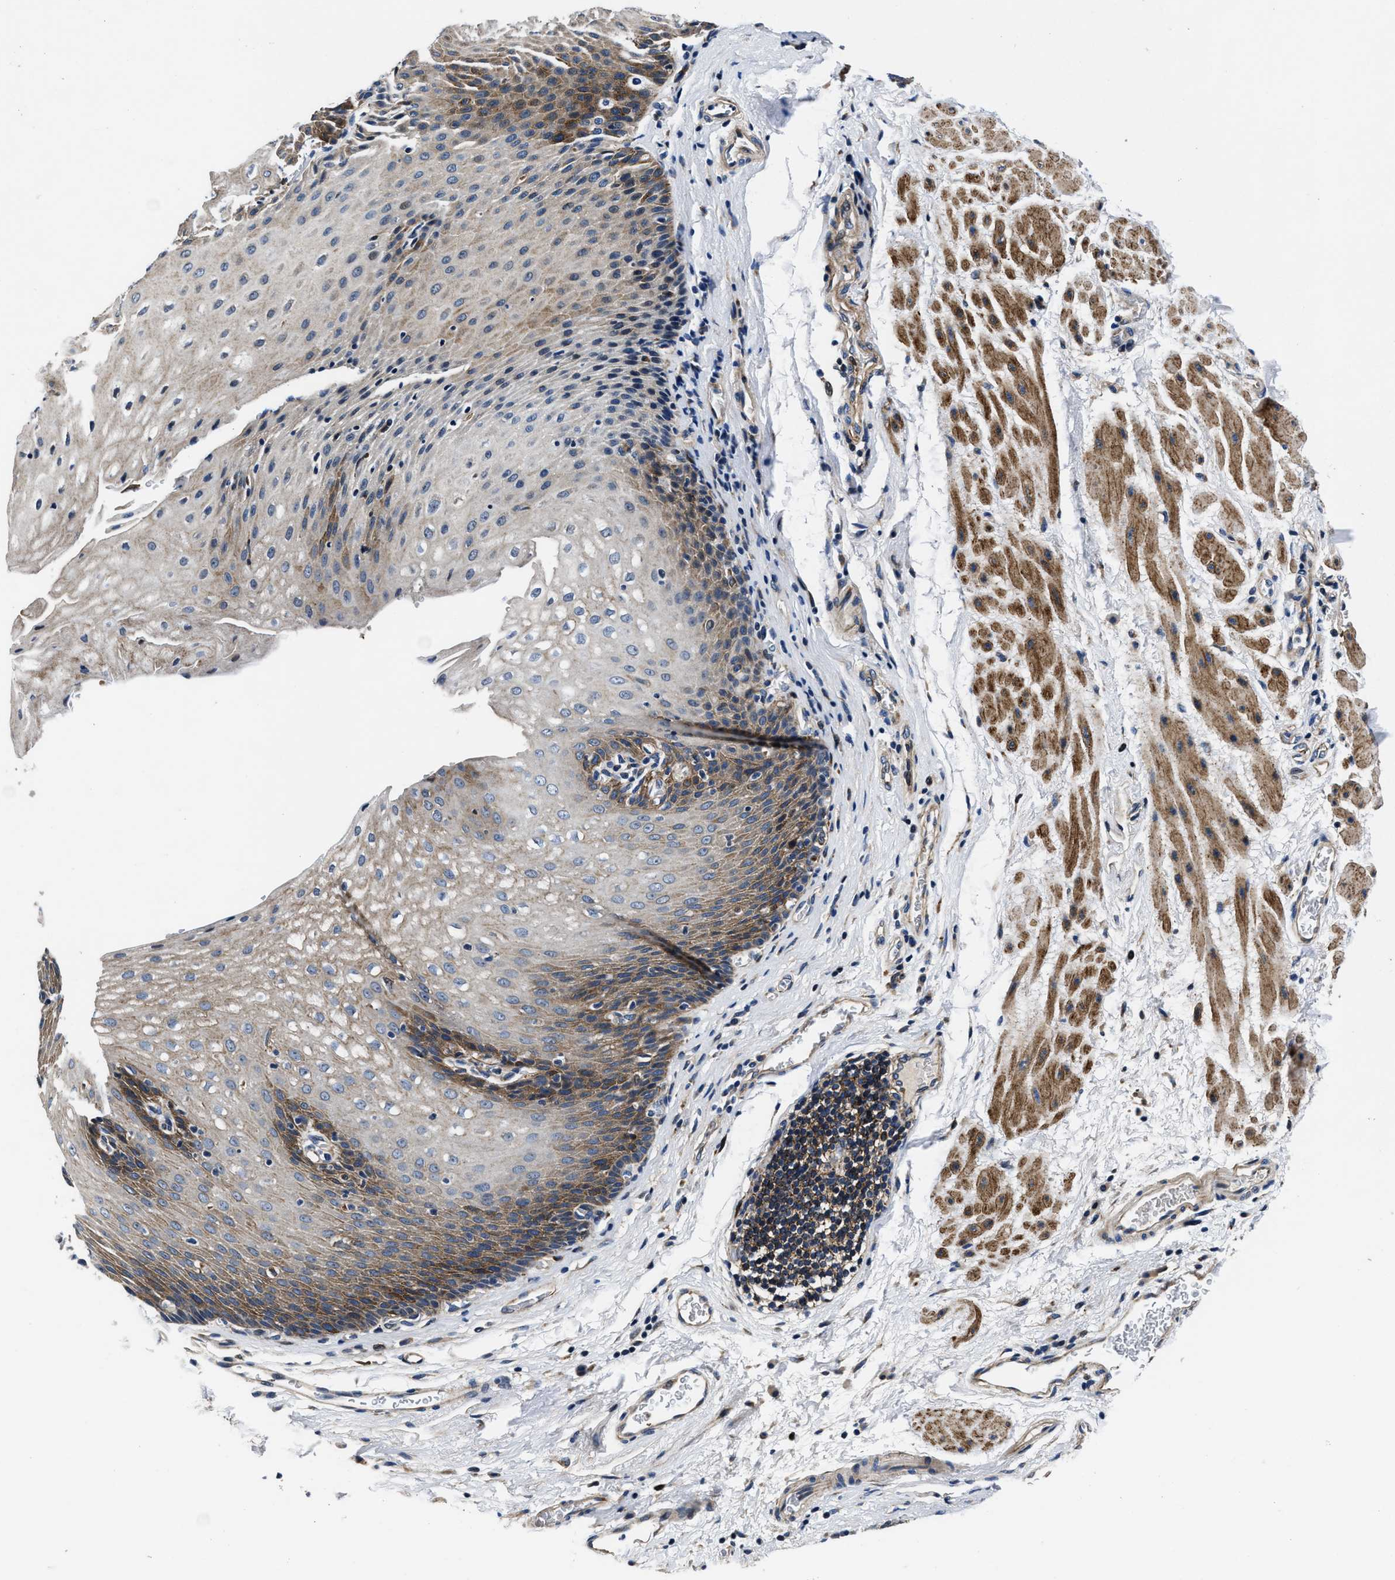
{"staining": {"intensity": "moderate", "quantity": ">75%", "location": "cytoplasmic/membranous"}, "tissue": "esophagus", "cell_type": "Squamous epithelial cells", "image_type": "normal", "snomed": [{"axis": "morphology", "description": "Normal tissue, NOS"}, {"axis": "topography", "description": "Esophagus"}], "caption": "Esophagus stained for a protein exhibits moderate cytoplasmic/membranous positivity in squamous epithelial cells. Nuclei are stained in blue.", "gene": "C2orf66", "patient": {"sex": "male", "age": 48}}